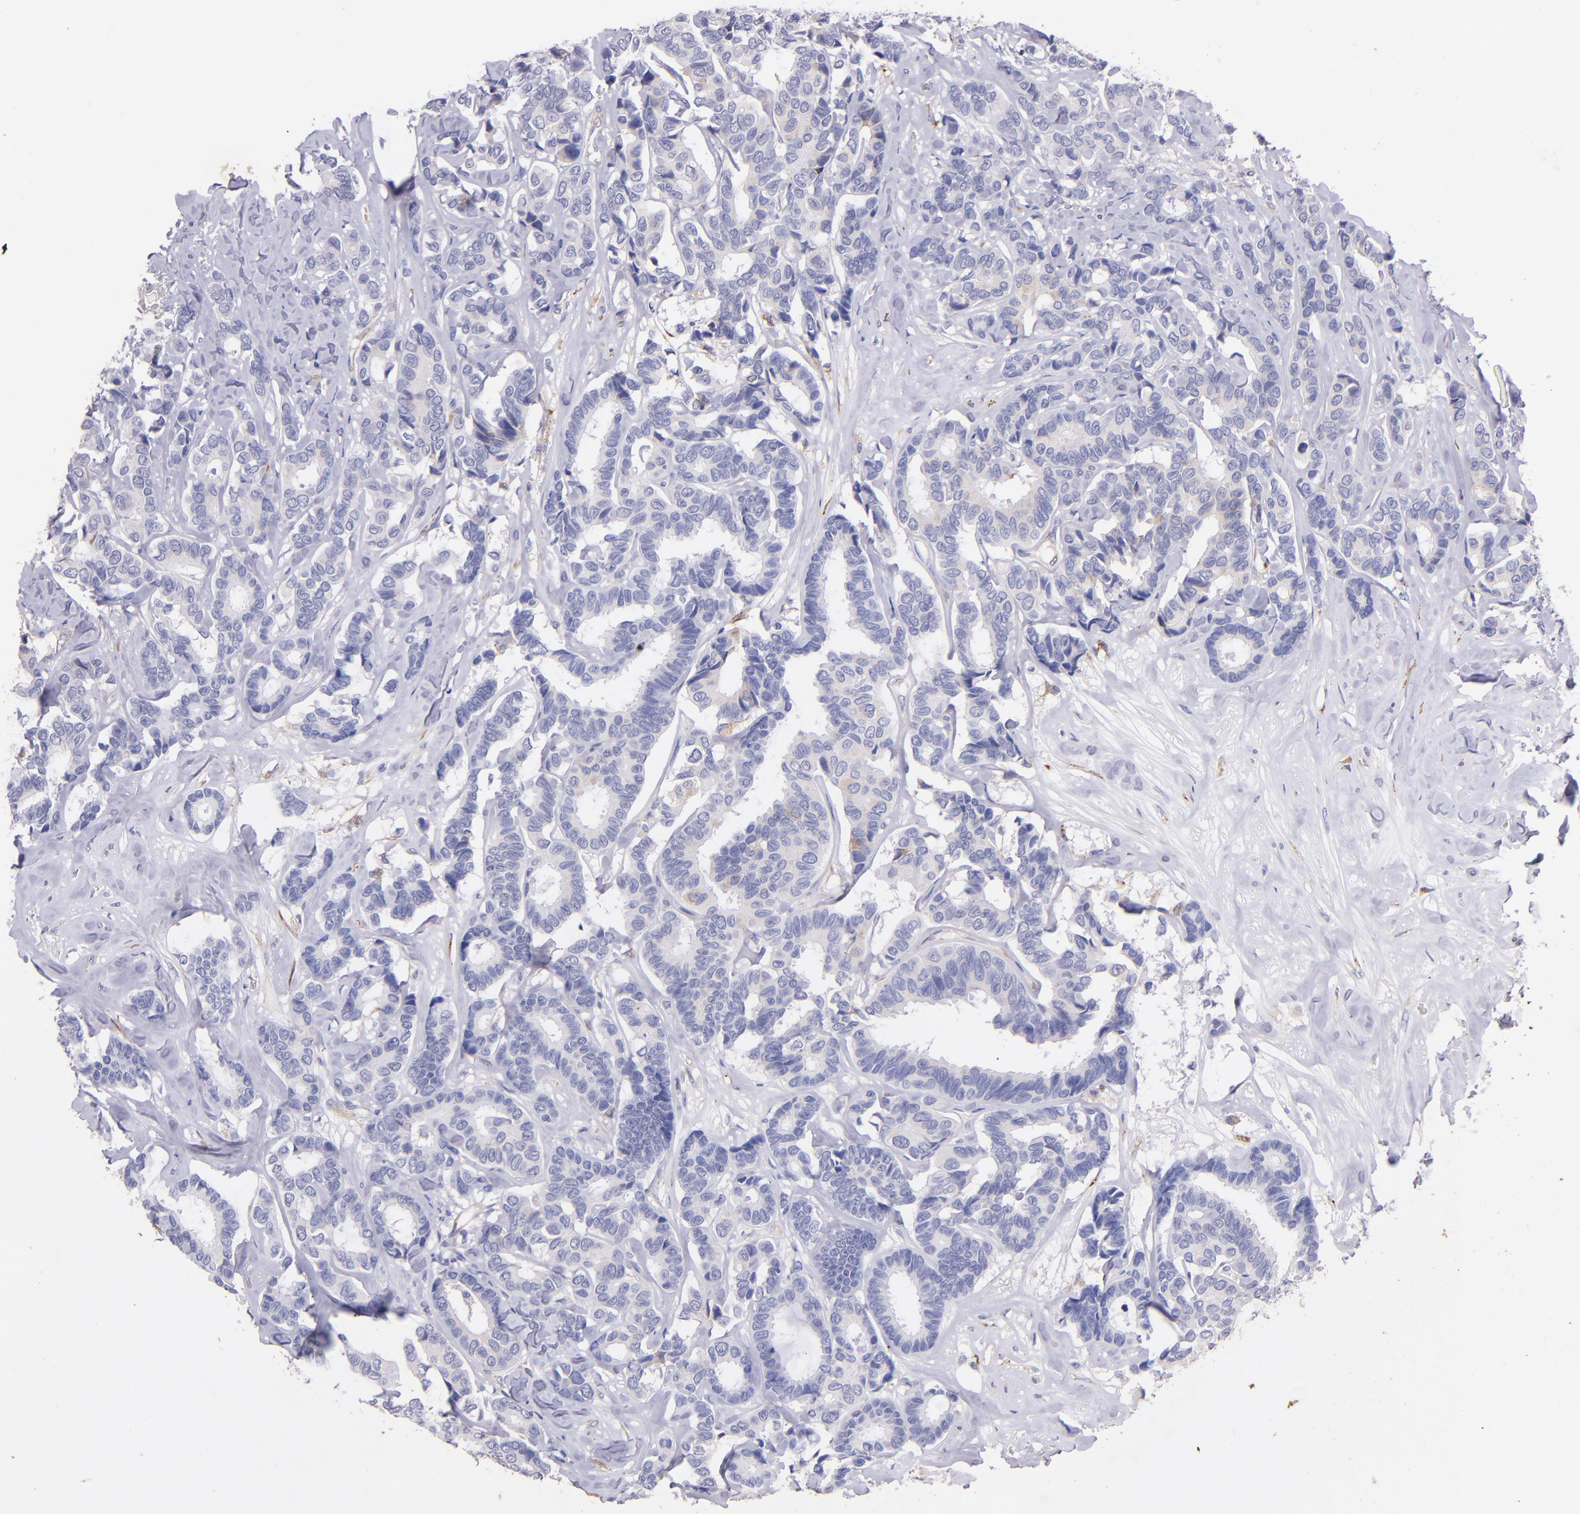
{"staining": {"intensity": "weak", "quantity": "<25%", "location": "cytoplasmic/membranous"}, "tissue": "breast cancer", "cell_type": "Tumor cells", "image_type": "cancer", "snomed": [{"axis": "morphology", "description": "Duct carcinoma"}, {"axis": "topography", "description": "Breast"}], "caption": "A high-resolution image shows IHC staining of breast intraductal carcinoma, which exhibits no significant expression in tumor cells. (DAB immunohistochemistry visualized using brightfield microscopy, high magnification).", "gene": "RET", "patient": {"sex": "female", "age": 87}}